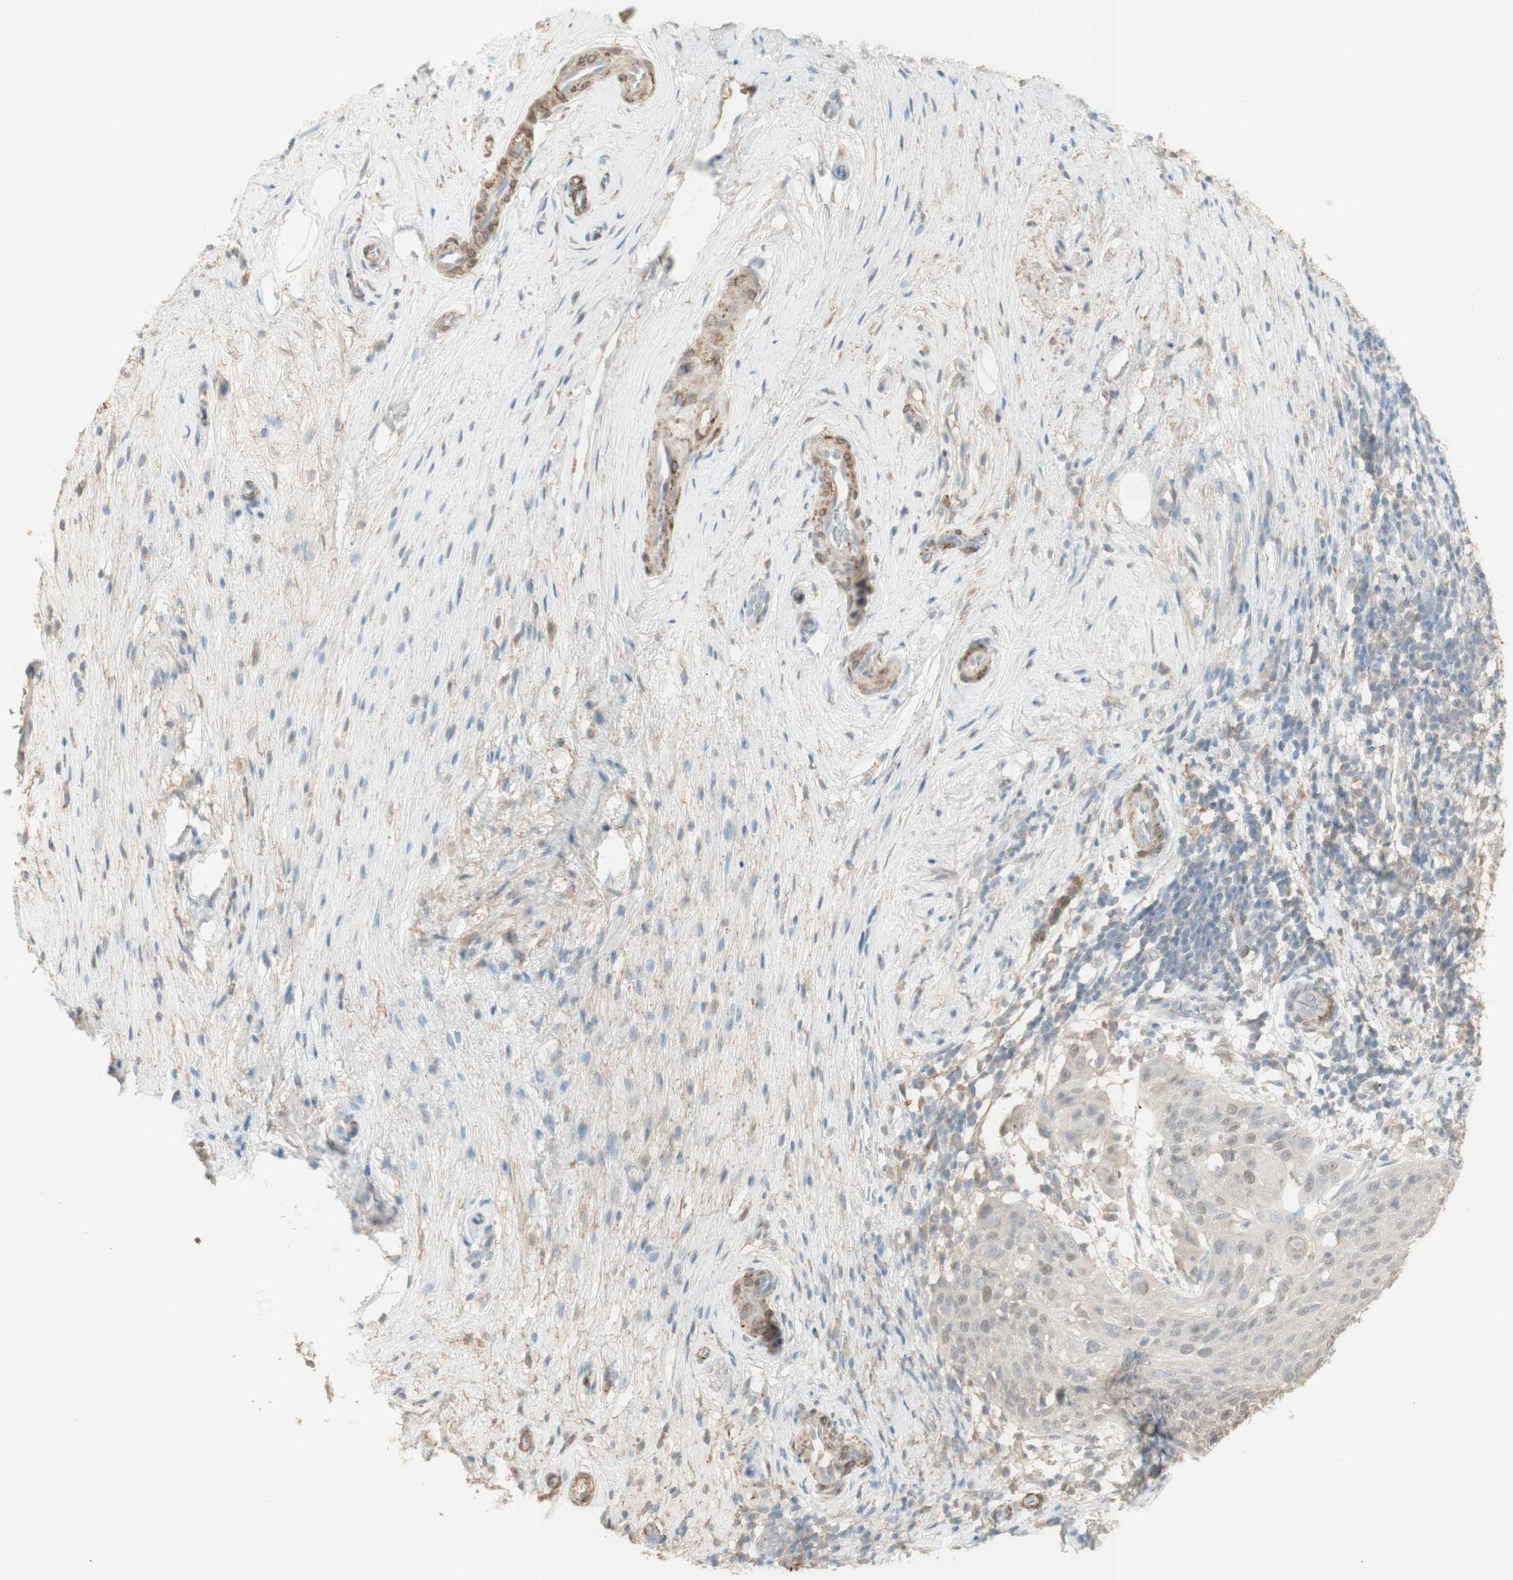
{"staining": {"intensity": "negative", "quantity": "none", "location": "none"}, "tissue": "cervical cancer", "cell_type": "Tumor cells", "image_type": "cancer", "snomed": [{"axis": "morphology", "description": "Squamous cell carcinoma, NOS"}, {"axis": "topography", "description": "Cervix"}], "caption": "Cervical cancer (squamous cell carcinoma) stained for a protein using immunohistochemistry (IHC) reveals no positivity tumor cells.", "gene": "MUC3A", "patient": {"sex": "female", "age": 51}}